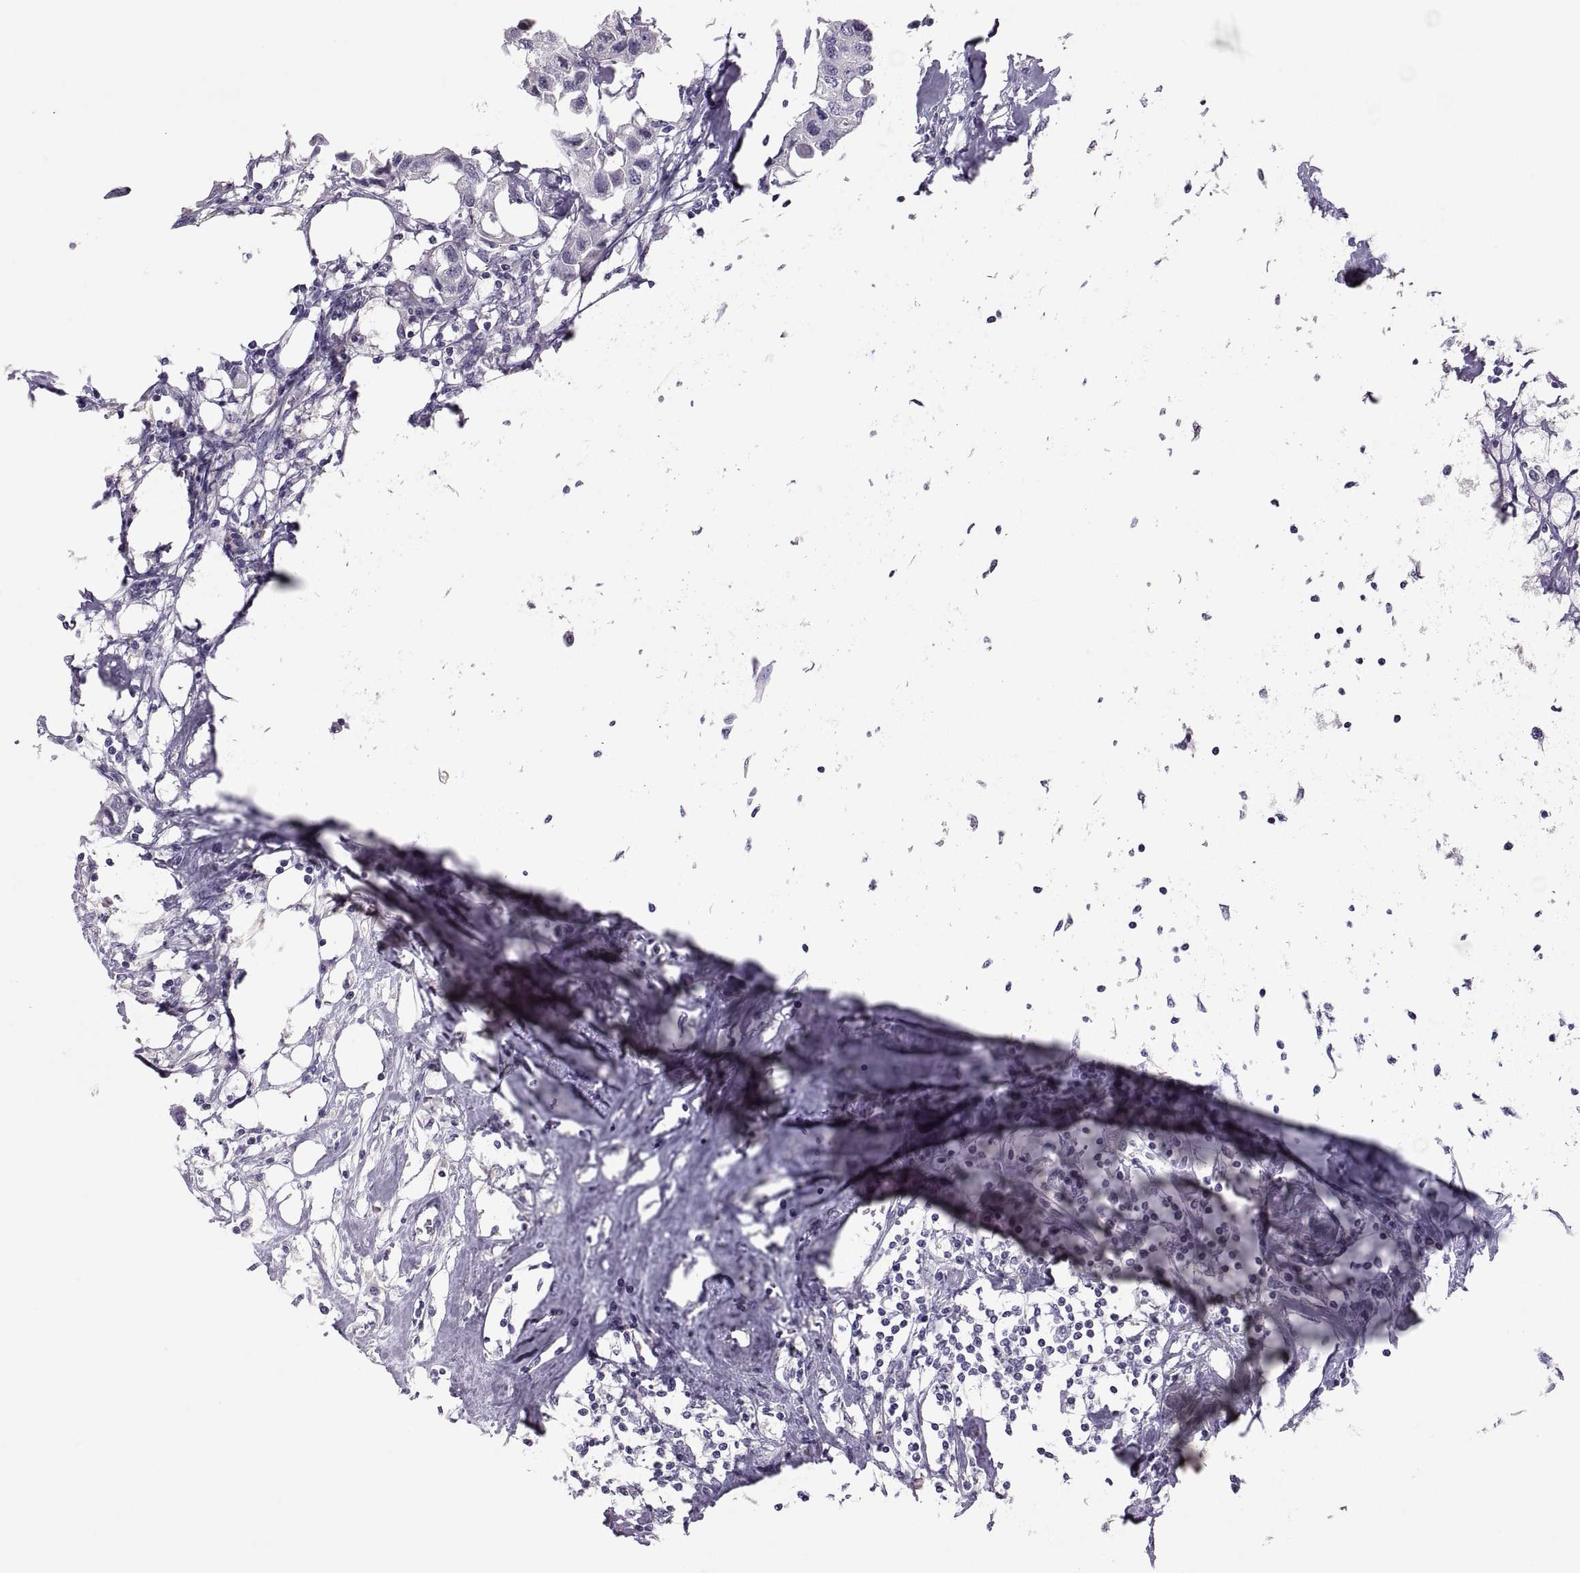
{"staining": {"intensity": "negative", "quantity": "none", "location": "none"}, "tissue": "breast cancer", "cell_type": "Tumor cells", "image_type": "cancer", "snomed": [{"axis": "morphology", "description": "Duct carcinoma"}, {"axis": "topography", "description": "Breast"}], "caption": "This micrograph is of breast cancer stained with IHC to label a protein in brown with the nuclei are counter-stained blue. There is no expression in tumor cells.", "gene": "TBX19", "patient": {"sex": "female", "age": 80}}